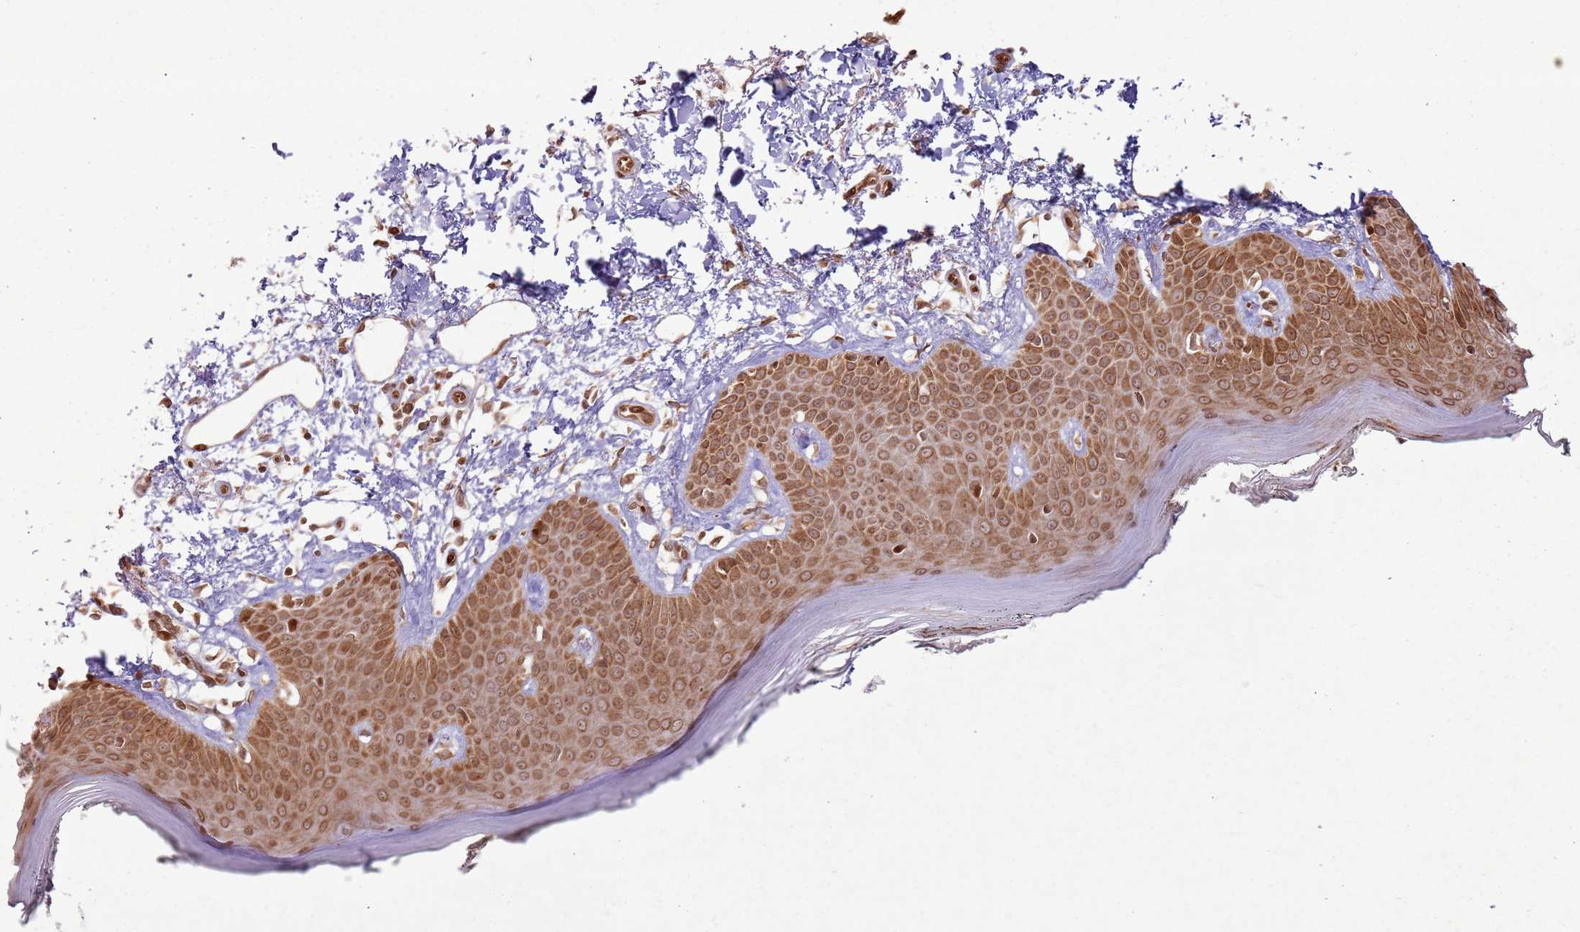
{"staining": {"intensity": "moderate", "quantity": ">75%", "location": "cytoplasmic/membranous,nuclear"}, "tissue": "skin", "cell_type": "Fibroblasts", "image_type": "normal", "snomed": [{"axis": "morphology", "description": "Normal tissue, NOS"}, {"axis": "topography", "description": "Skin"}], "caption": "A high-resolution micrograph shows IHC staining of benign skin, which shows moderate cytoplasmic/membranous,nuclear positivity in about >75% of fibroblasts. The staining was performed using DAB (3,3'-diaminobenzidine) to visualize the protein expression in brown, while the nuclei were stained in blue with hematoxylin (Magnification: 20x).", "gene": "KLHL36", "patient": {"sex": "female", "age": 64}}